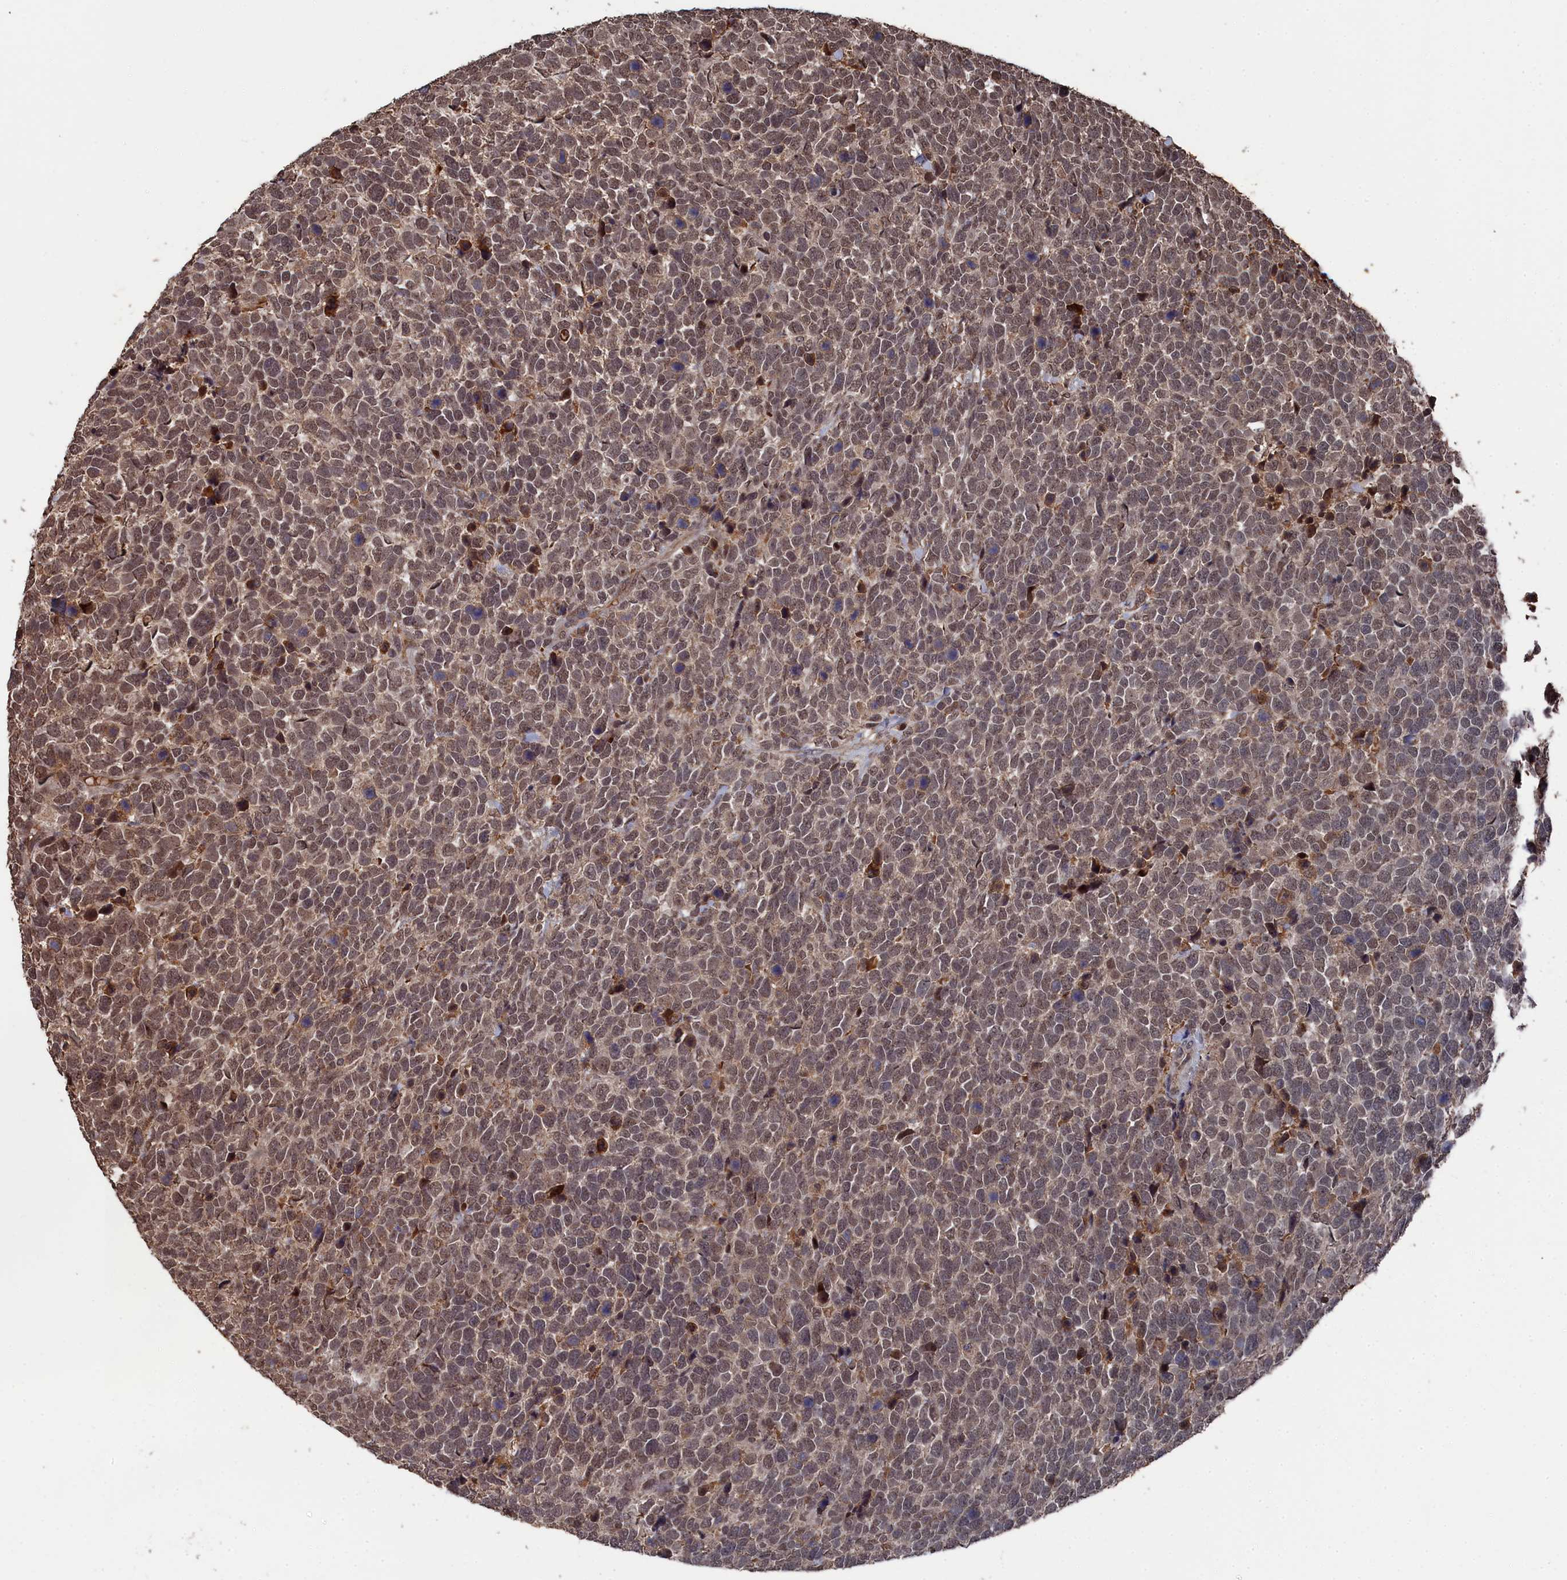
{"staining": {"intensity": "moderate", "quantity": ">75%", "location": "nuclear"}, "tissue": "urothelial cancer", "cell_type": "Tumor cells", "image_type": "cancer", "snomed": [{"axis": "morphology", "description": "Urothelial carcinoma, High grade"}, {"axis": "topography", "description": "Urinary bladder"}], "caption": "Protein expression analysis of human urothelial cancer reveals moderate nuclear staining in about >75% of tumor cells.", "gene": "CEACAM21", "patient": {"sex": "female", "age": 82}}